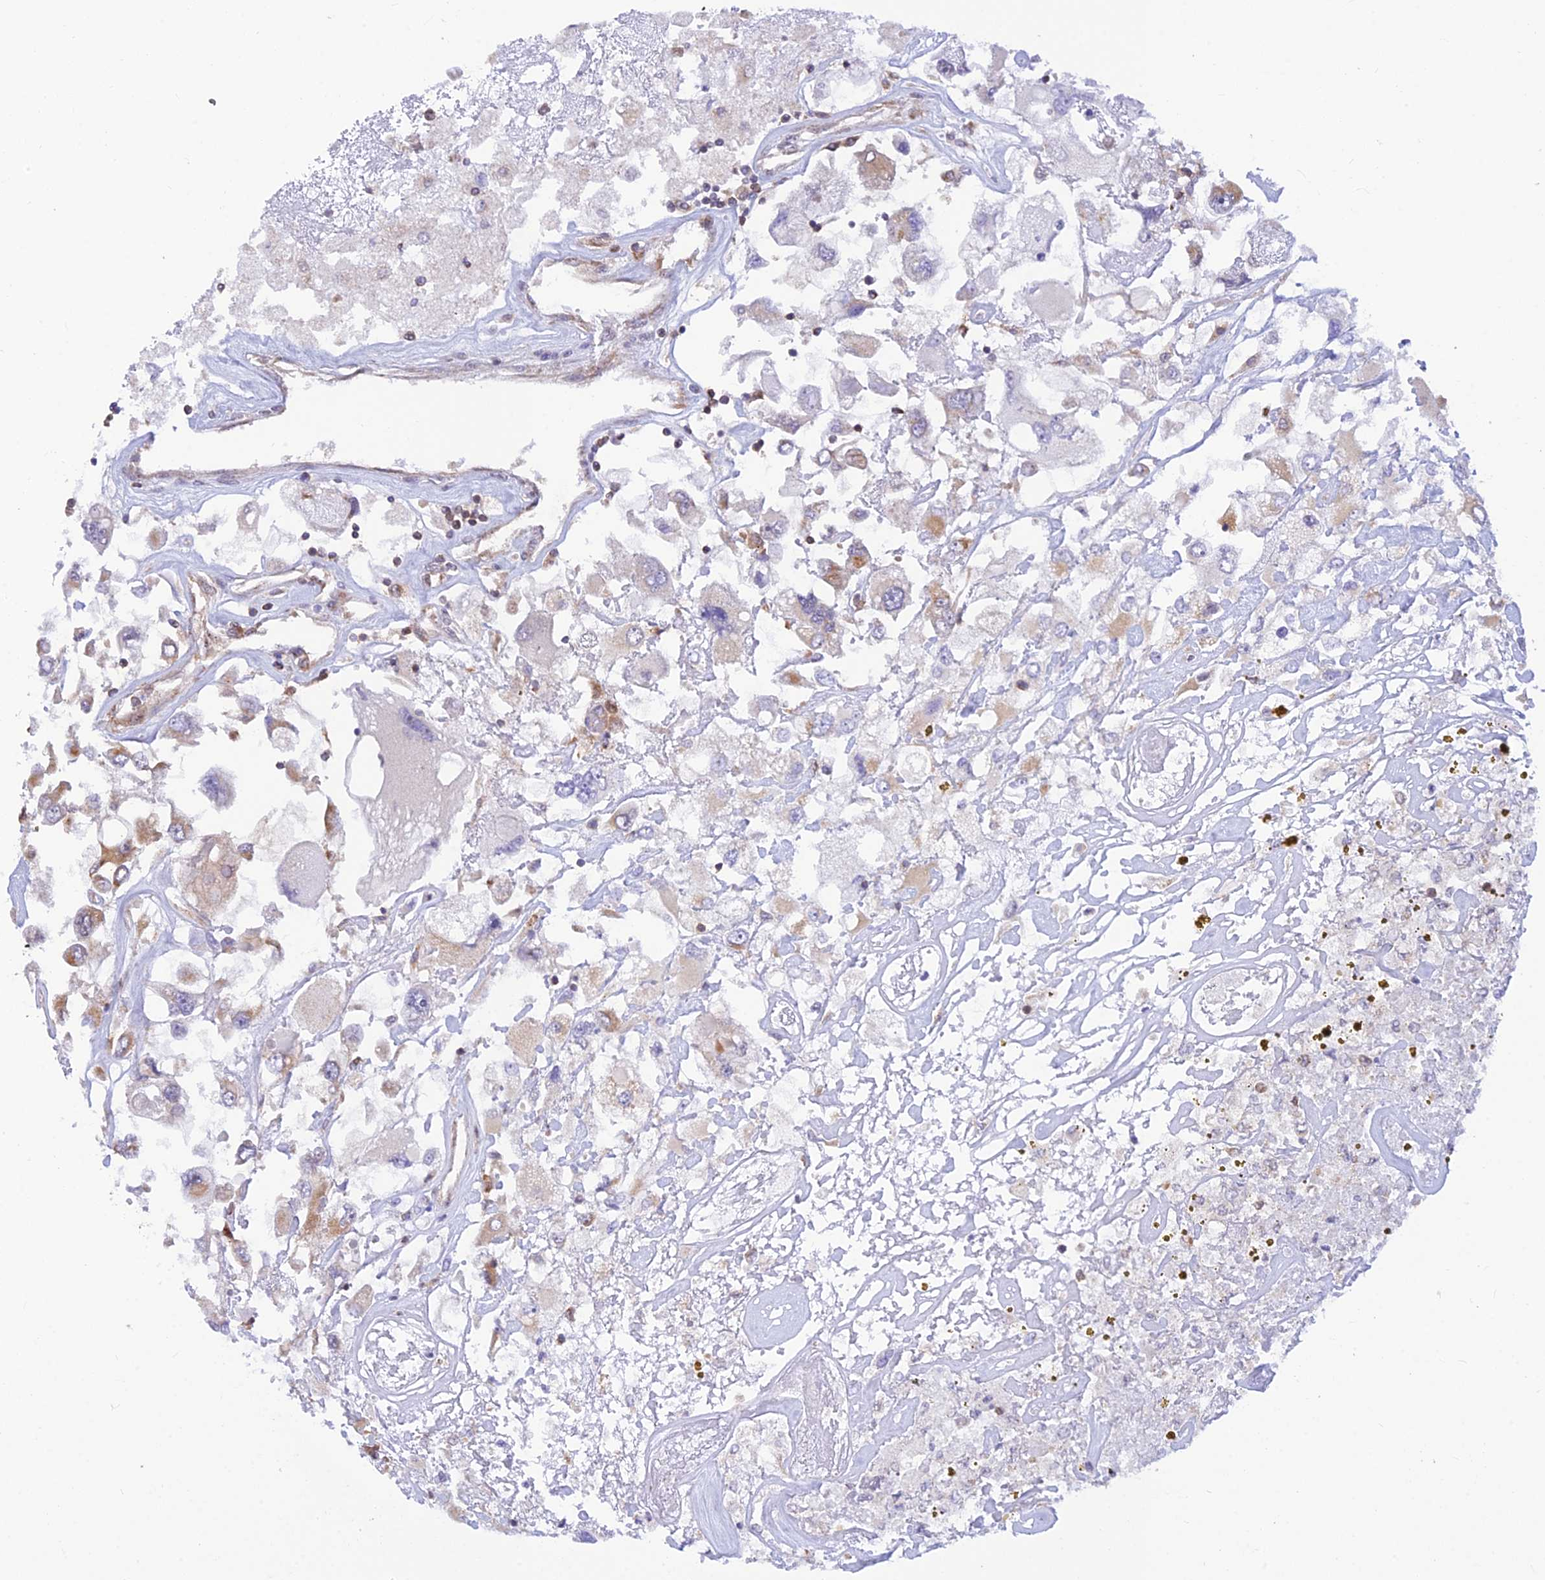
{"staining": {"intensity": "moderate", "quantity": "<25%", "location": "cytoplasmic/membranous"}, "tissue": "renal cancer", "cell_type": "Tumor cells", "image_type": "cancer", "snomed": [{"axis": "morphology", "description": "Adenocarcinoma, NOS"}, {"axis": "topography", "description": "Kidney"}], "caption": "Renal cancer stained with a brown dye demonstrates moderate cytoplasmic/membranous positive expression in about <25% of tumor cells.", "gene": "LYSMD2", "patient": {"sex": "female", "age": 52}}